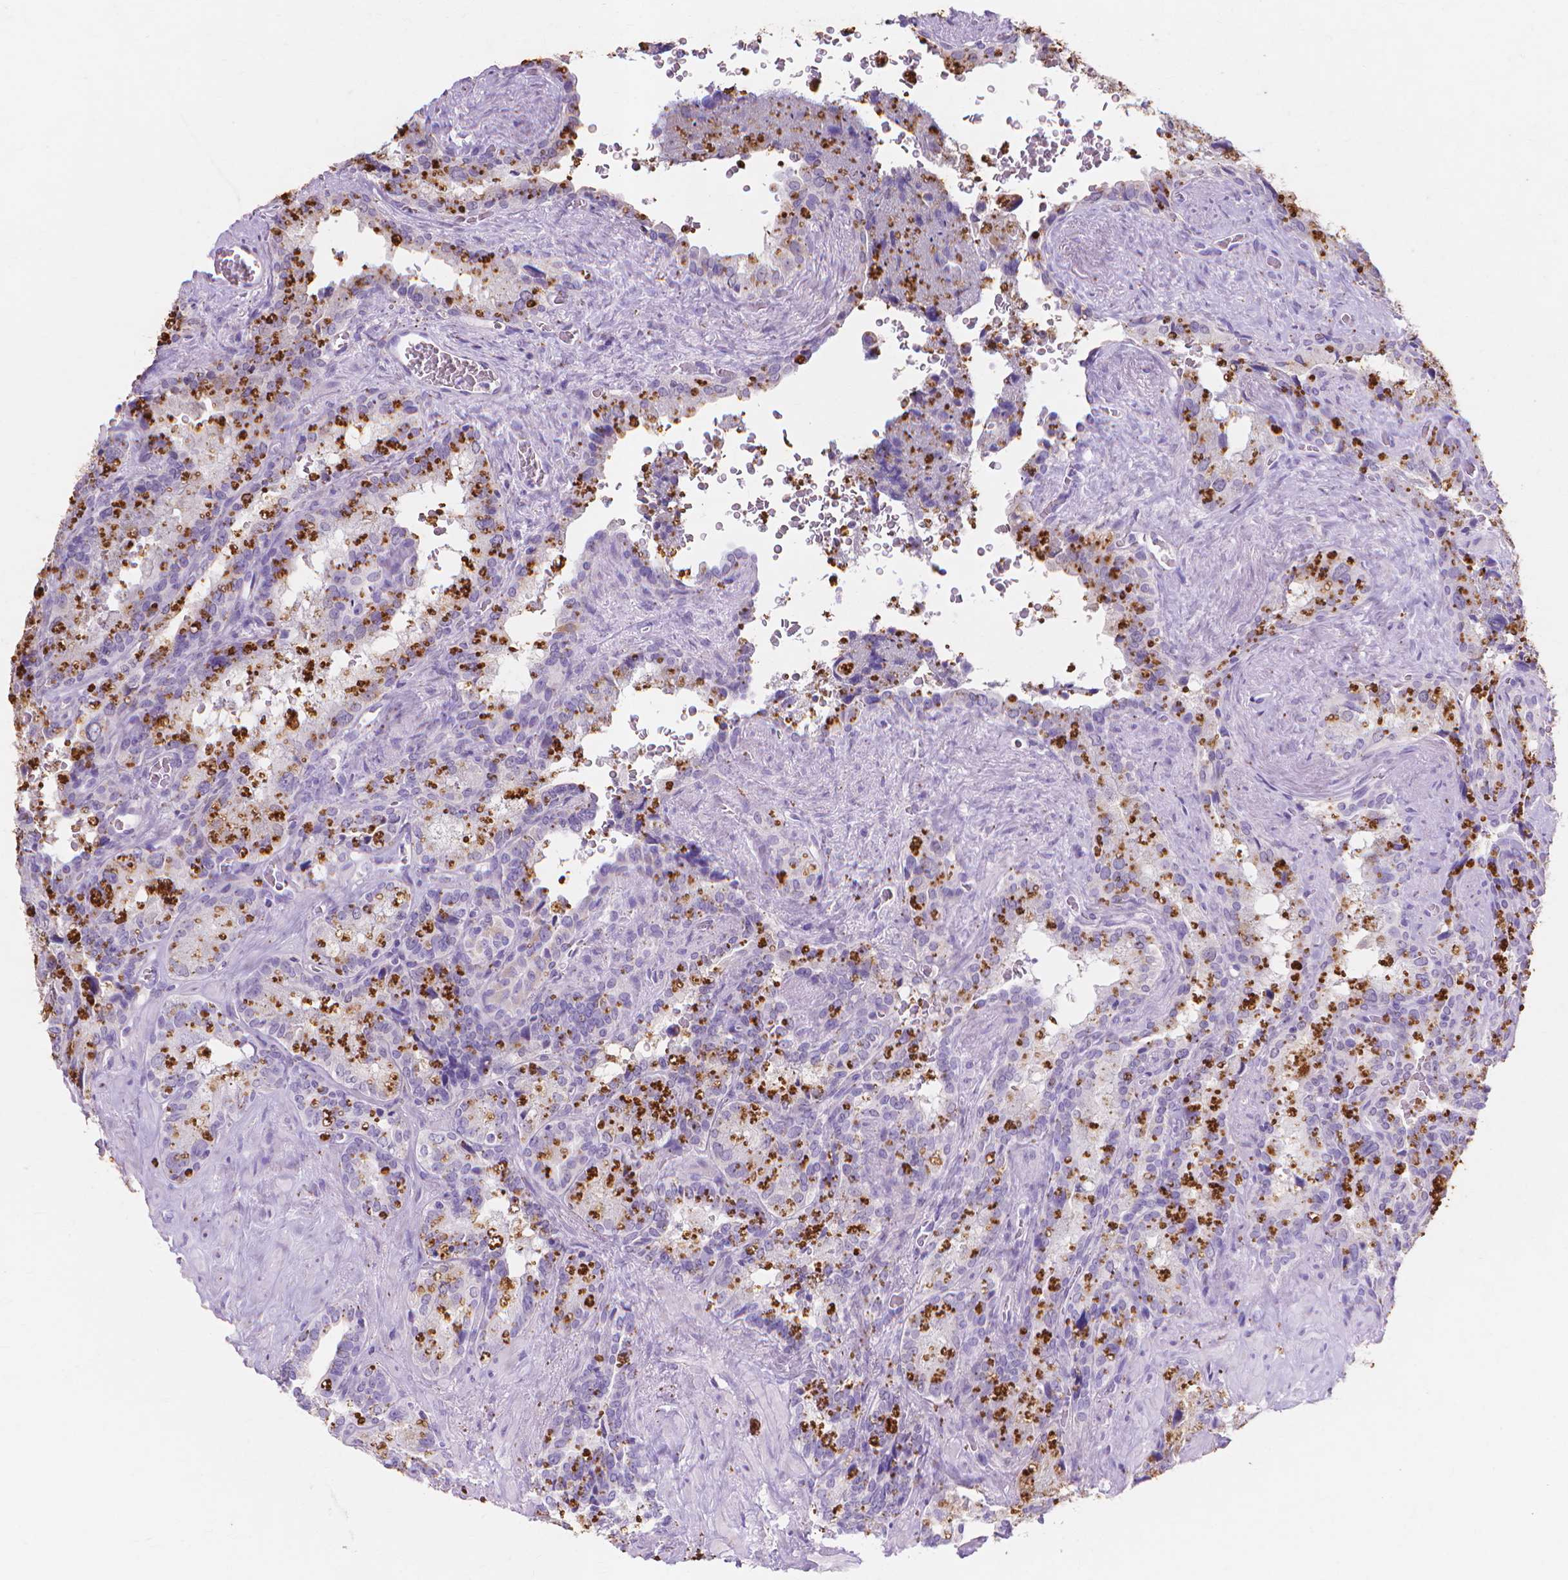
{"staining": {"intensity": "negative", "quantity": "none", "location": "none"}, "tissue": "seminal vesicle", "cell_type": "Glandular cells", "image_type": "normal", "snomed": [{"axis": "morphology", "description": "Normal tissue, NOS"}, {"axis": "topography", "description": "Prostate"}, {"axis": "topography", "description": "Seminal veicle"}], "caption": "Immunohistochemistry (IHC) of benign human seminal vesicle exhibits no positivity in glandular cells. (Brightfield microscopy of DAB (3,3'-diaminobenzidine) immunohistochemistry at high magnification).", "gene": "MMP11", "patient": {"sex": "male", "age": 71}}